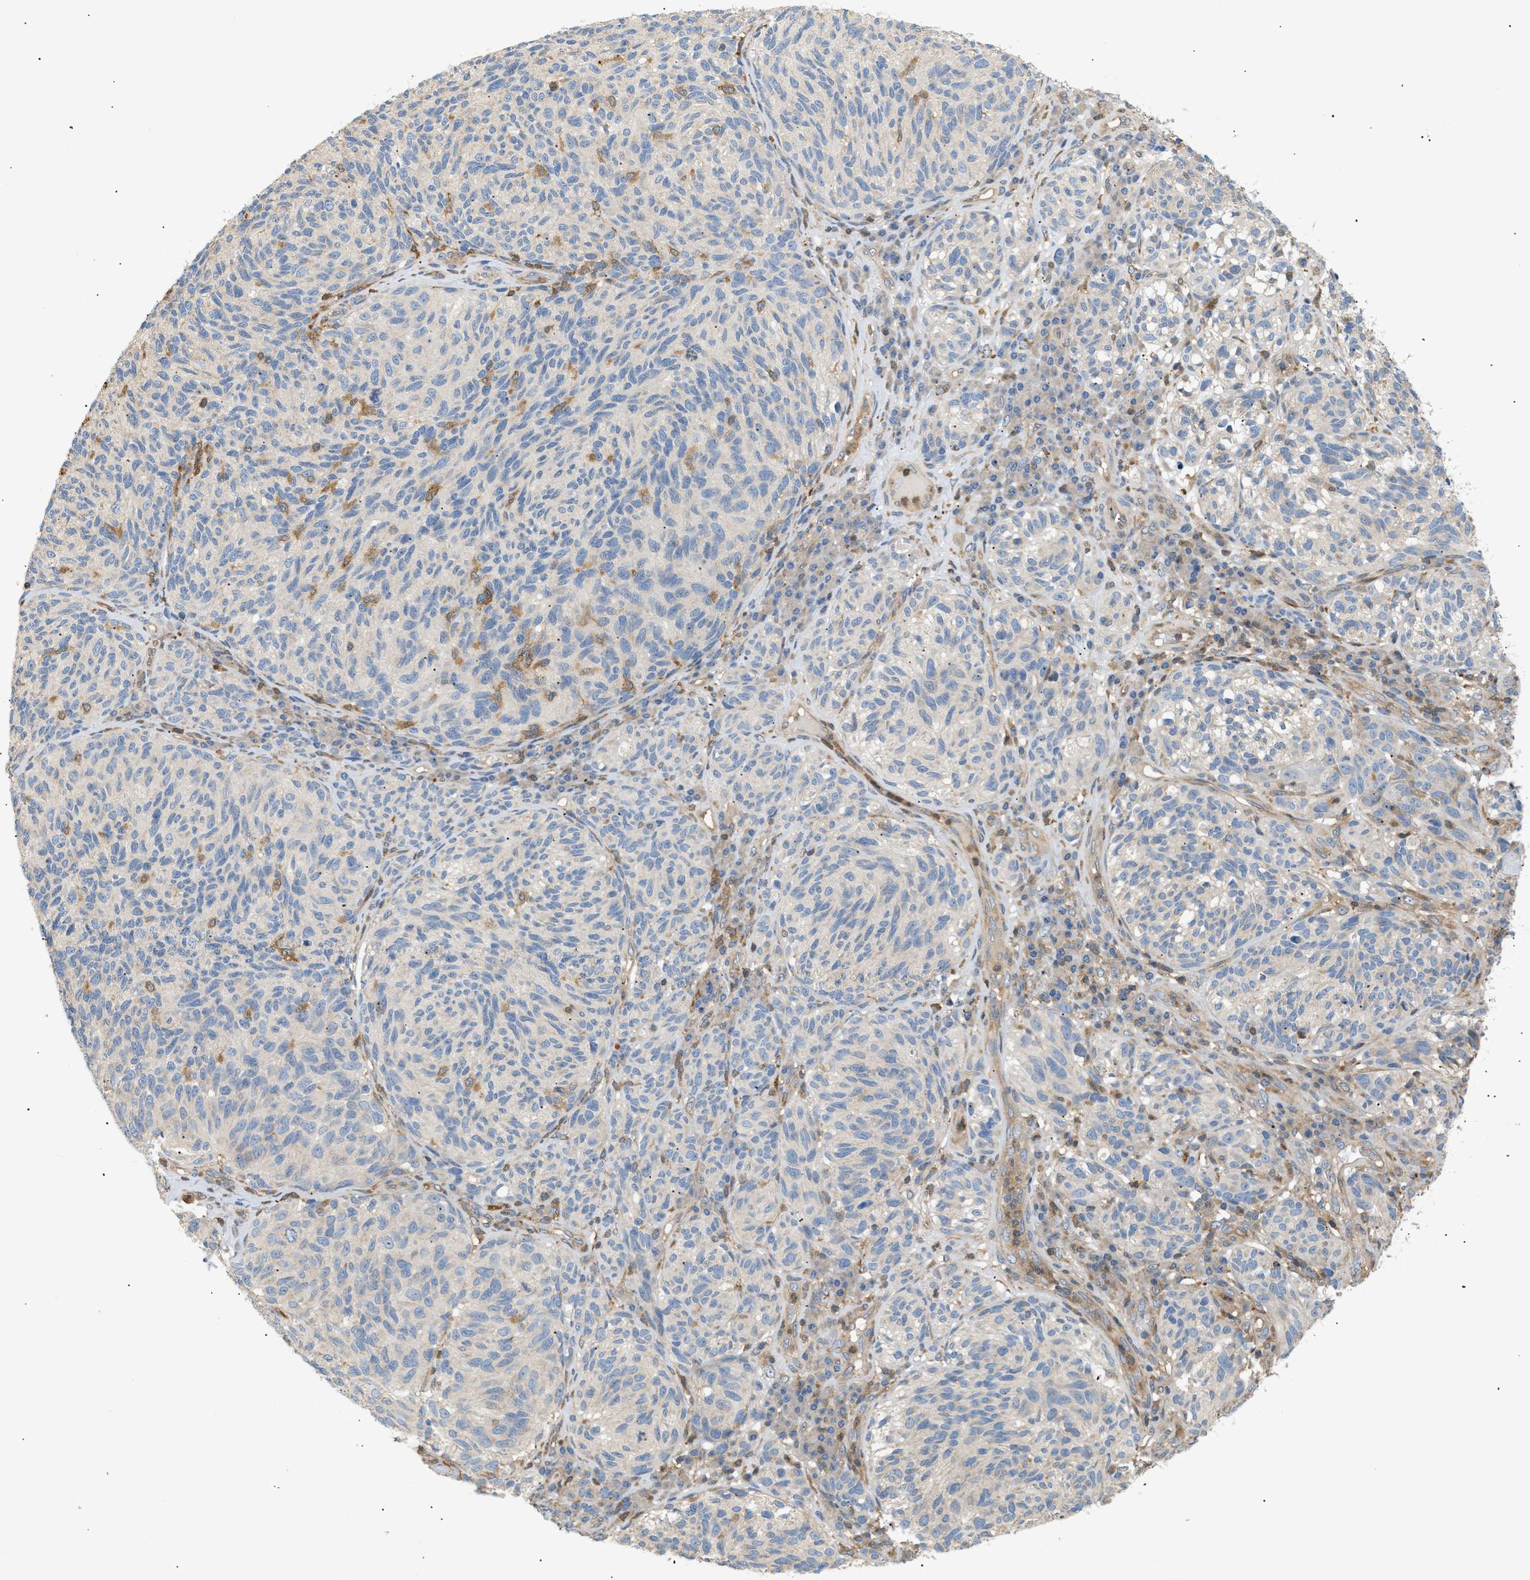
{"staining": {"intensity": "negative", "quantity": "none", "location": "none"}, "tissue": "melanoma", "cell_type": "Tumor cells", "image_type": "cancer", "snomed": [{"axis": "morphology", "description": "Malignant melanoma, NOS"}, {"axis": "topography", "description": "Skin"}], "caption": "Immunohistochemistry (IHC) histopathology image of neoplastic tissue: human malignant melanoma stained with DAB (3,3'-diaminobenzidine) exhibits no significant protein expression in tumor cells.", "gene": "FARS2", "patient": {"sex": "female", "age": 73}}